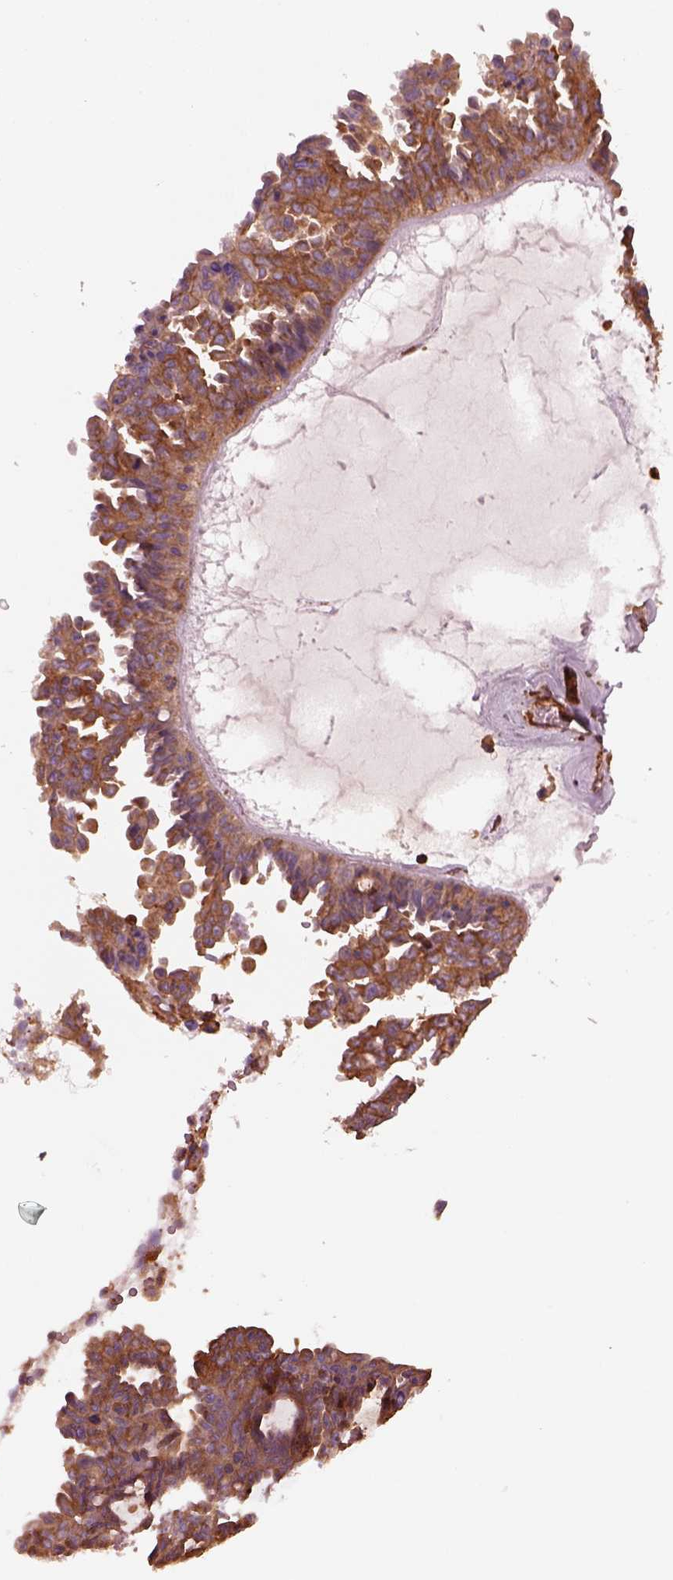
{"staining": {"intensity": "moderate", "quantity": ">75%", "location": "cytoplasmic/membranous"}, "tissue": "ovarian cancer", "cell_type": "Tumor cells", "image_type": "cancer", "snomed": [{"axis": "morphology", "description": "Cystadenocarcinoma, serous, NOS"}, {"axis": "topography", "description": "Ovary"}], "caption": "Brown immunohistochemical staining in ovarian cancer reveals moderate cytoplasmic/membranous expression in approximately >75% of tumor cells.", "gene": "MYL6", "patient": {"sex": "female", "age": 71}}